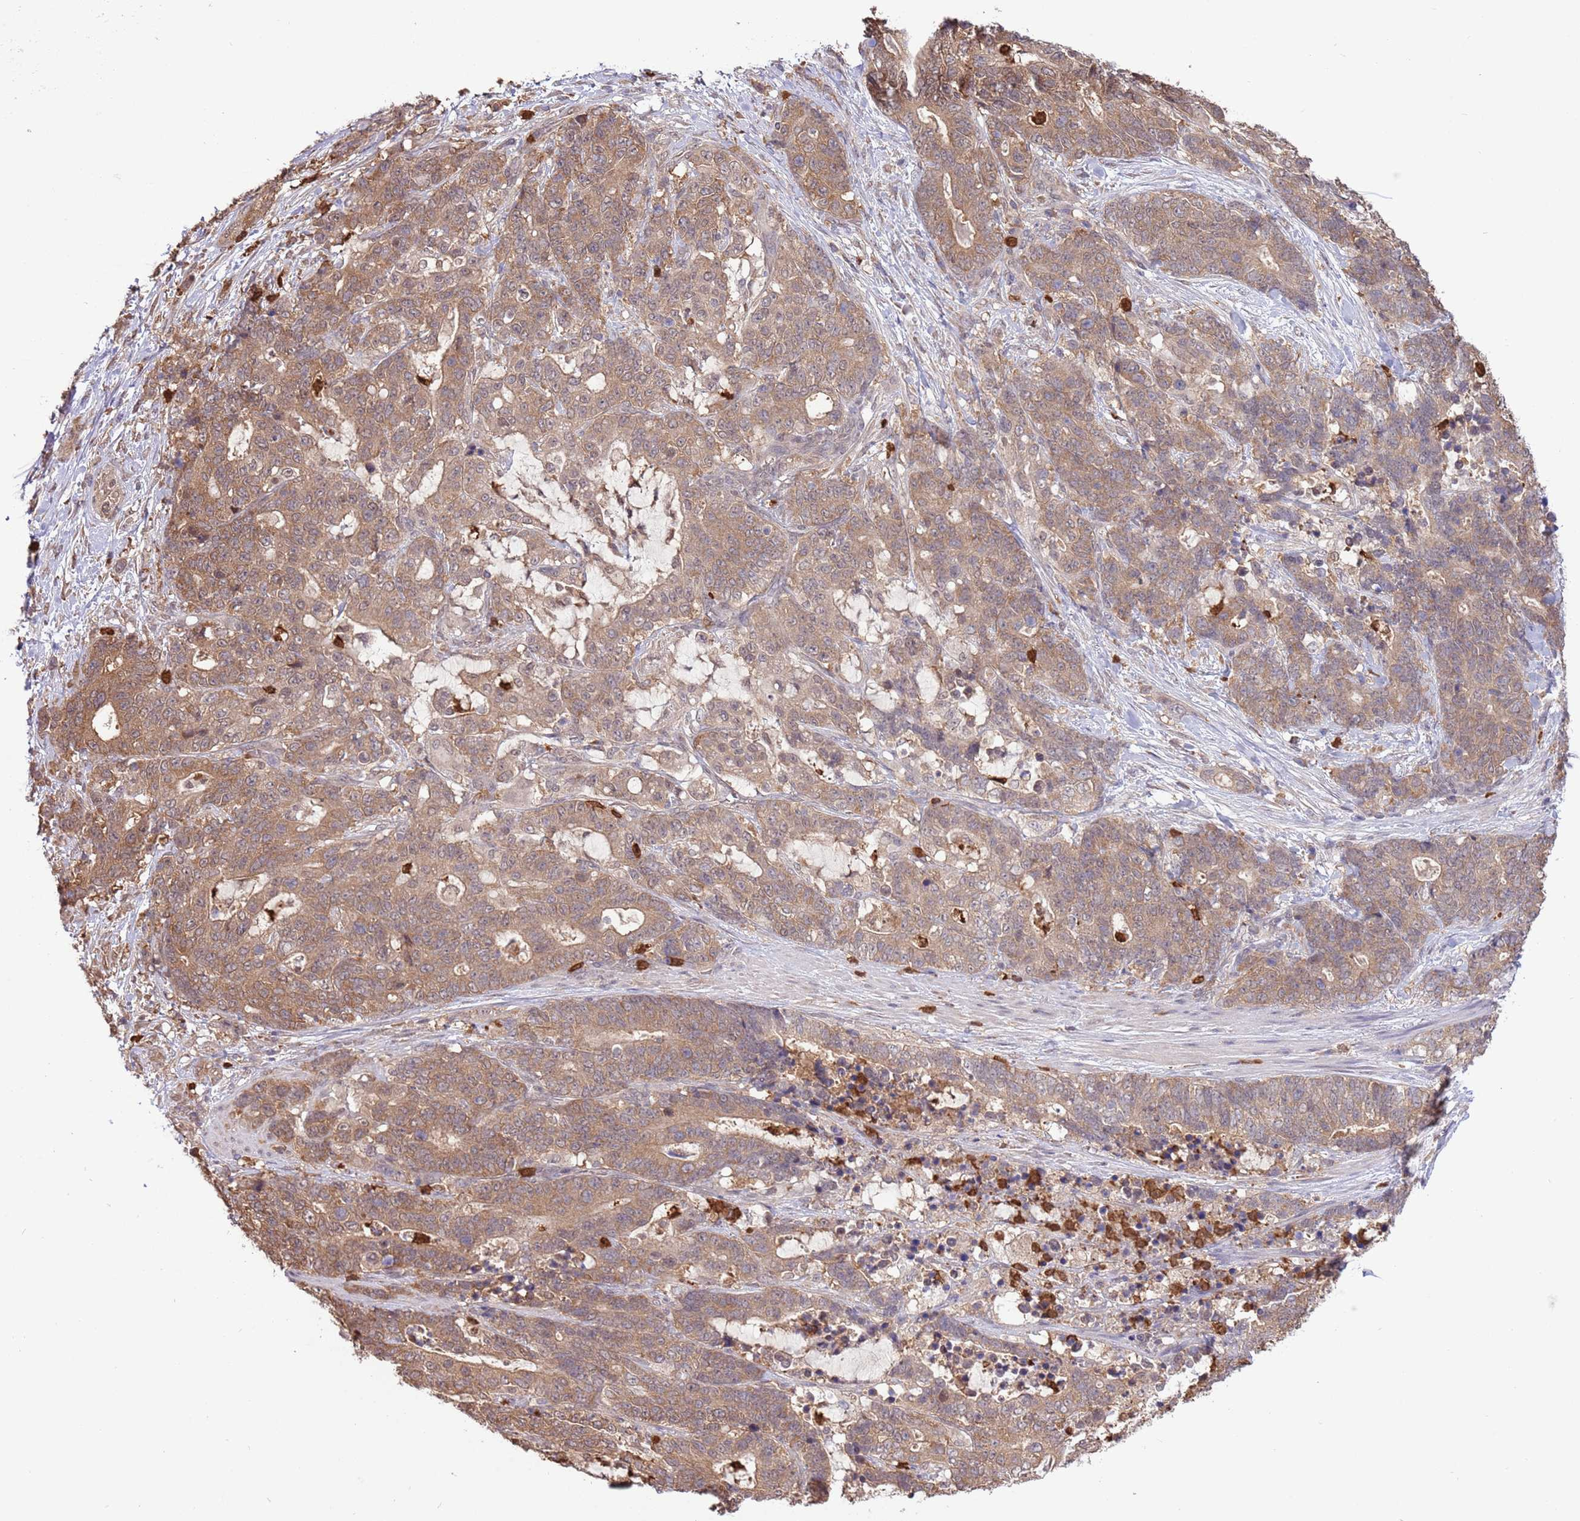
{"staining": {"intensity": "moderate", "quantity": ">75%", "location": "cytoplasmic/membranous"}, "tissue": "stomach cancer", "cell_type": "Tumor cells", "image_type": "cancer", "snomed": [{"axis": "morphology", "description": "Normal tissue, NOS"}, {"axis": "morphology", "description": "Adenocarcinoma, NOS"}, {"axis": "topography", "description": "Stomach"}], "caption": "There is medium levels of moderate cytoplasmic/membranous expression in tumor cells of adenocarcinoma (stomach), as demonstrated by immunohistochemical staining (brown color).", "gene": "AMIGO1", "patient": {"sex": "female", "age": 64}}